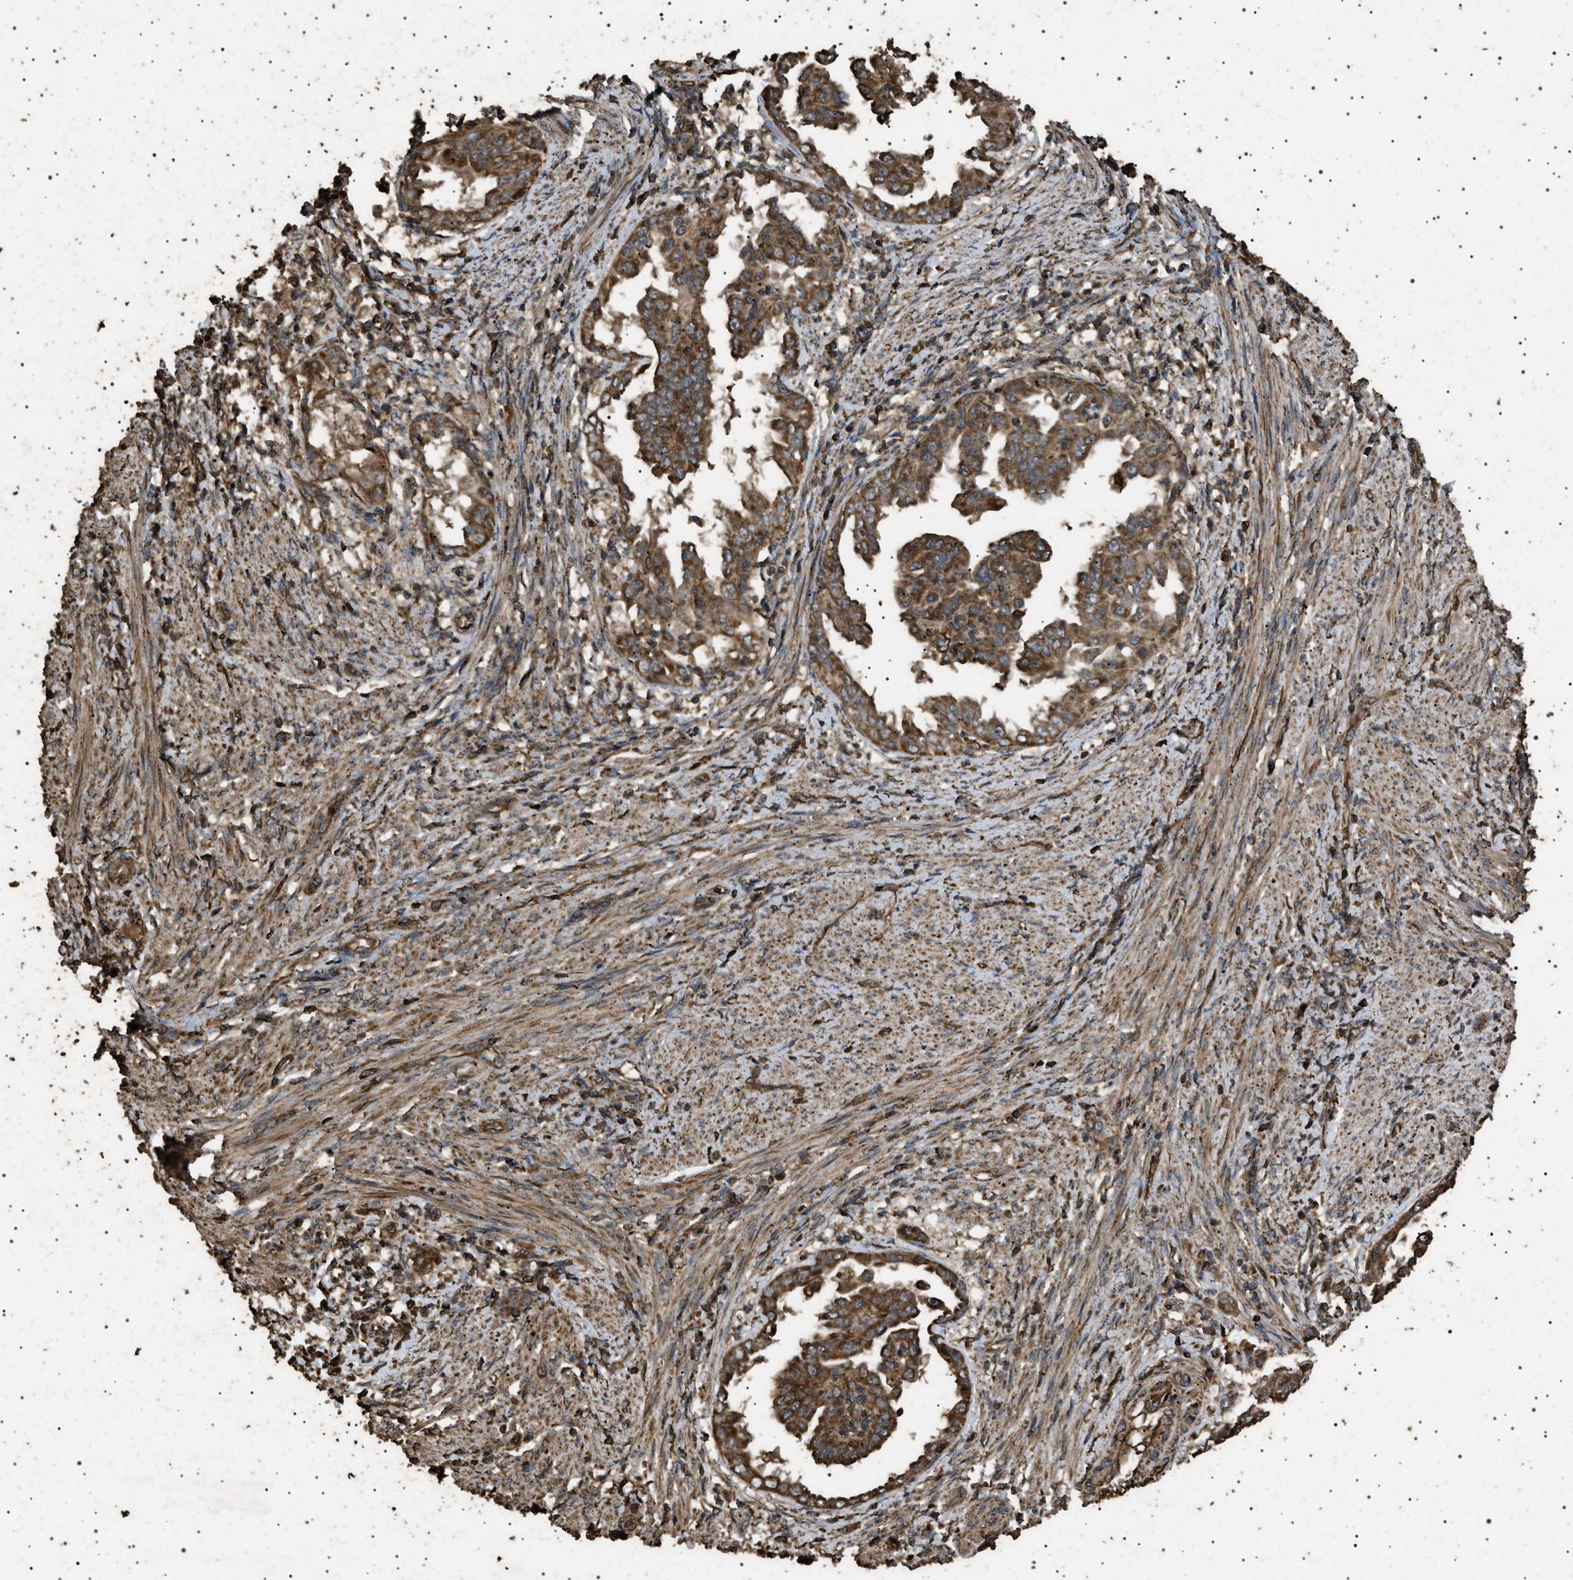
{"staining": {"intensity": "strong", "quantity": ">75%", "location": "cytoplasmic/membranous"}, "tissue": "endometrial cancer", "cell_type": "Tumor cells", "image_type": "cancer", "snomed": [{"axis": "morphology", "description": "Adenocarcinoma, NOS"}, {"axis": "topography", "description": "Endometrium"}], "caption": "Human endometrial cancer (adenocarcinoma) stained with a brown dye demonstrates strong cytoplasmic/membranous positive expression in approximately >75% of tumor cells.", "gene": "CYRIA", "patient": {"sex": "female", "age": 85}}